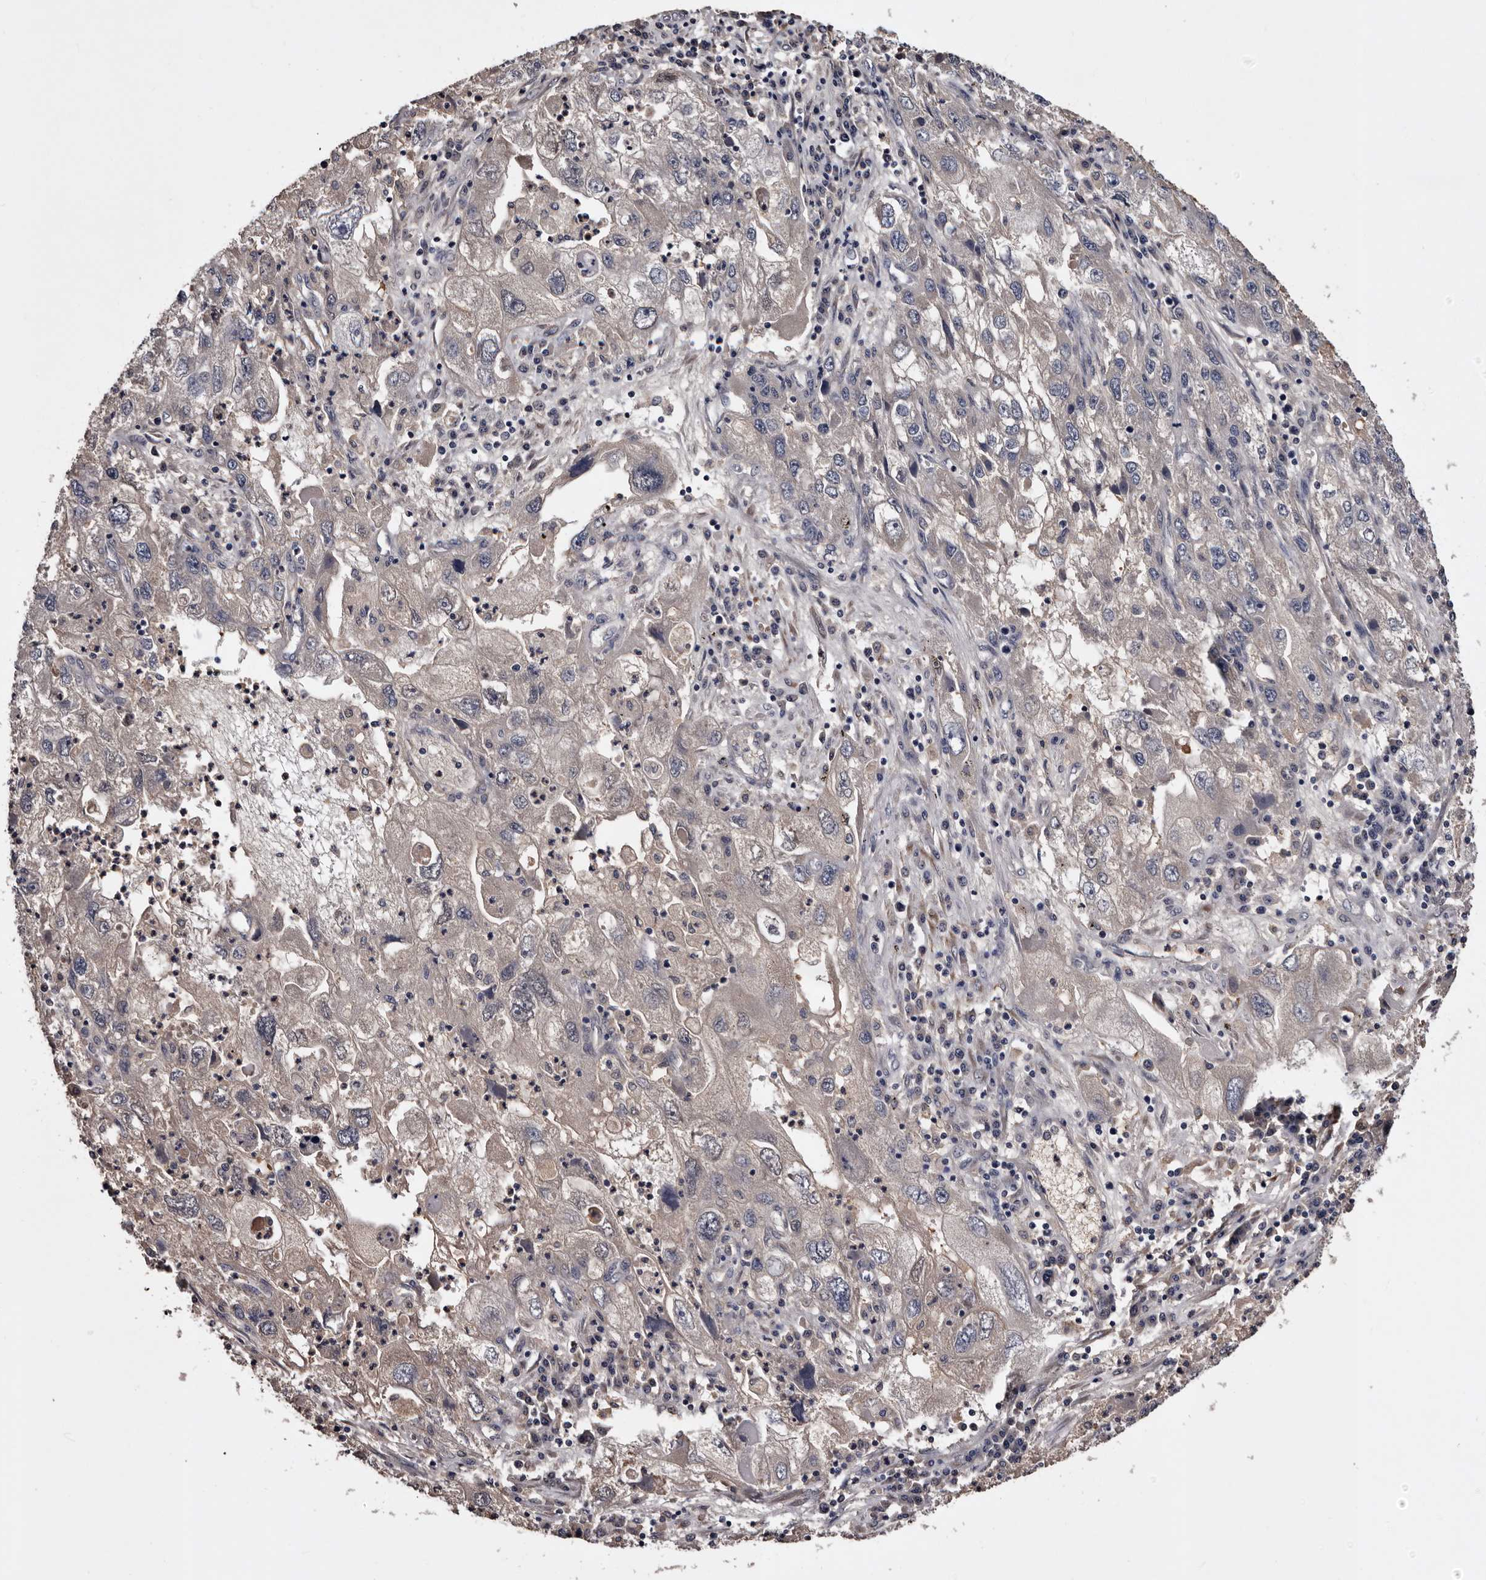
{"staining": {"intensity": "negative", "quantity": "none", "location": "none"}, "tissue": "endometrial cancer", "cell_type": "Tumor cells", "image_type": "cancer", "snomed": [{"axis": "morphology", "description": "Adenocarcinoma, NOS"}, {"axis": "topography", "description": "Endometrium"}], "caption": "A photomicrograph of human endometrial cancer (adenocarcinoma) is negative for staining in tumor cells. Nuclei are stained in blue.", "gene": "CYP1B1", "patient": {"sex": "female", "age": 49}}